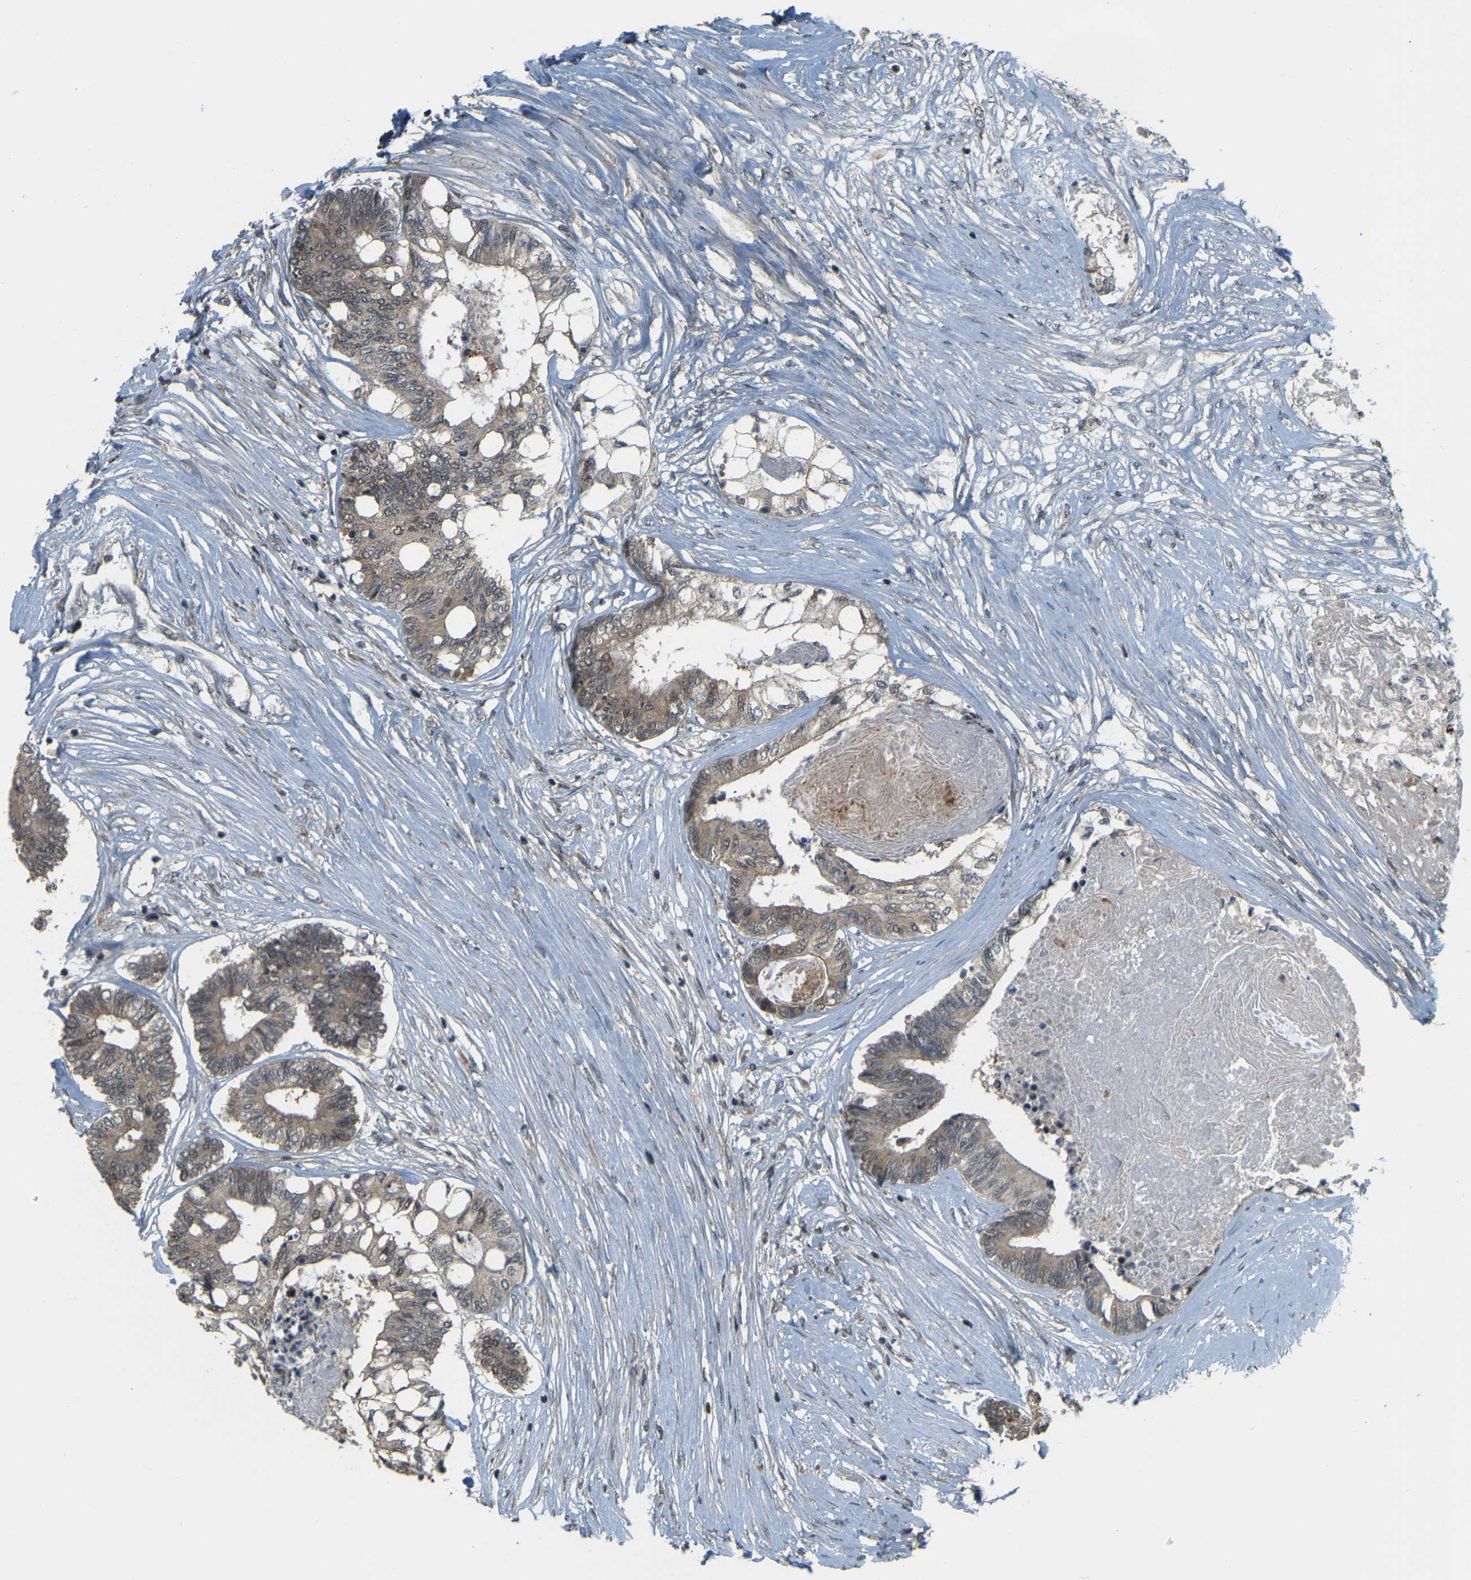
{"staining": {"intensity": "weak", "quantity": ">75%", "location": "cytoplasmic/membranous,nuclear"}, "tissue": "colorectal cancer", "cell_type": "Tumor cells", "image_type": "cancer", "snomed": [{"axis": "morphology", "description": "Adenocarcinoma, NOS"}, {"axis": "topography", "description": "Rectum"}], "caption": "Human colorectal cancer stained for a protein (brown) reveals weak cytoplasmic/membranous and nuclear positive expression in about >75% of tumor cells.", "gene": "BRF2", "patient": {"sex": "male", "age": 63}}